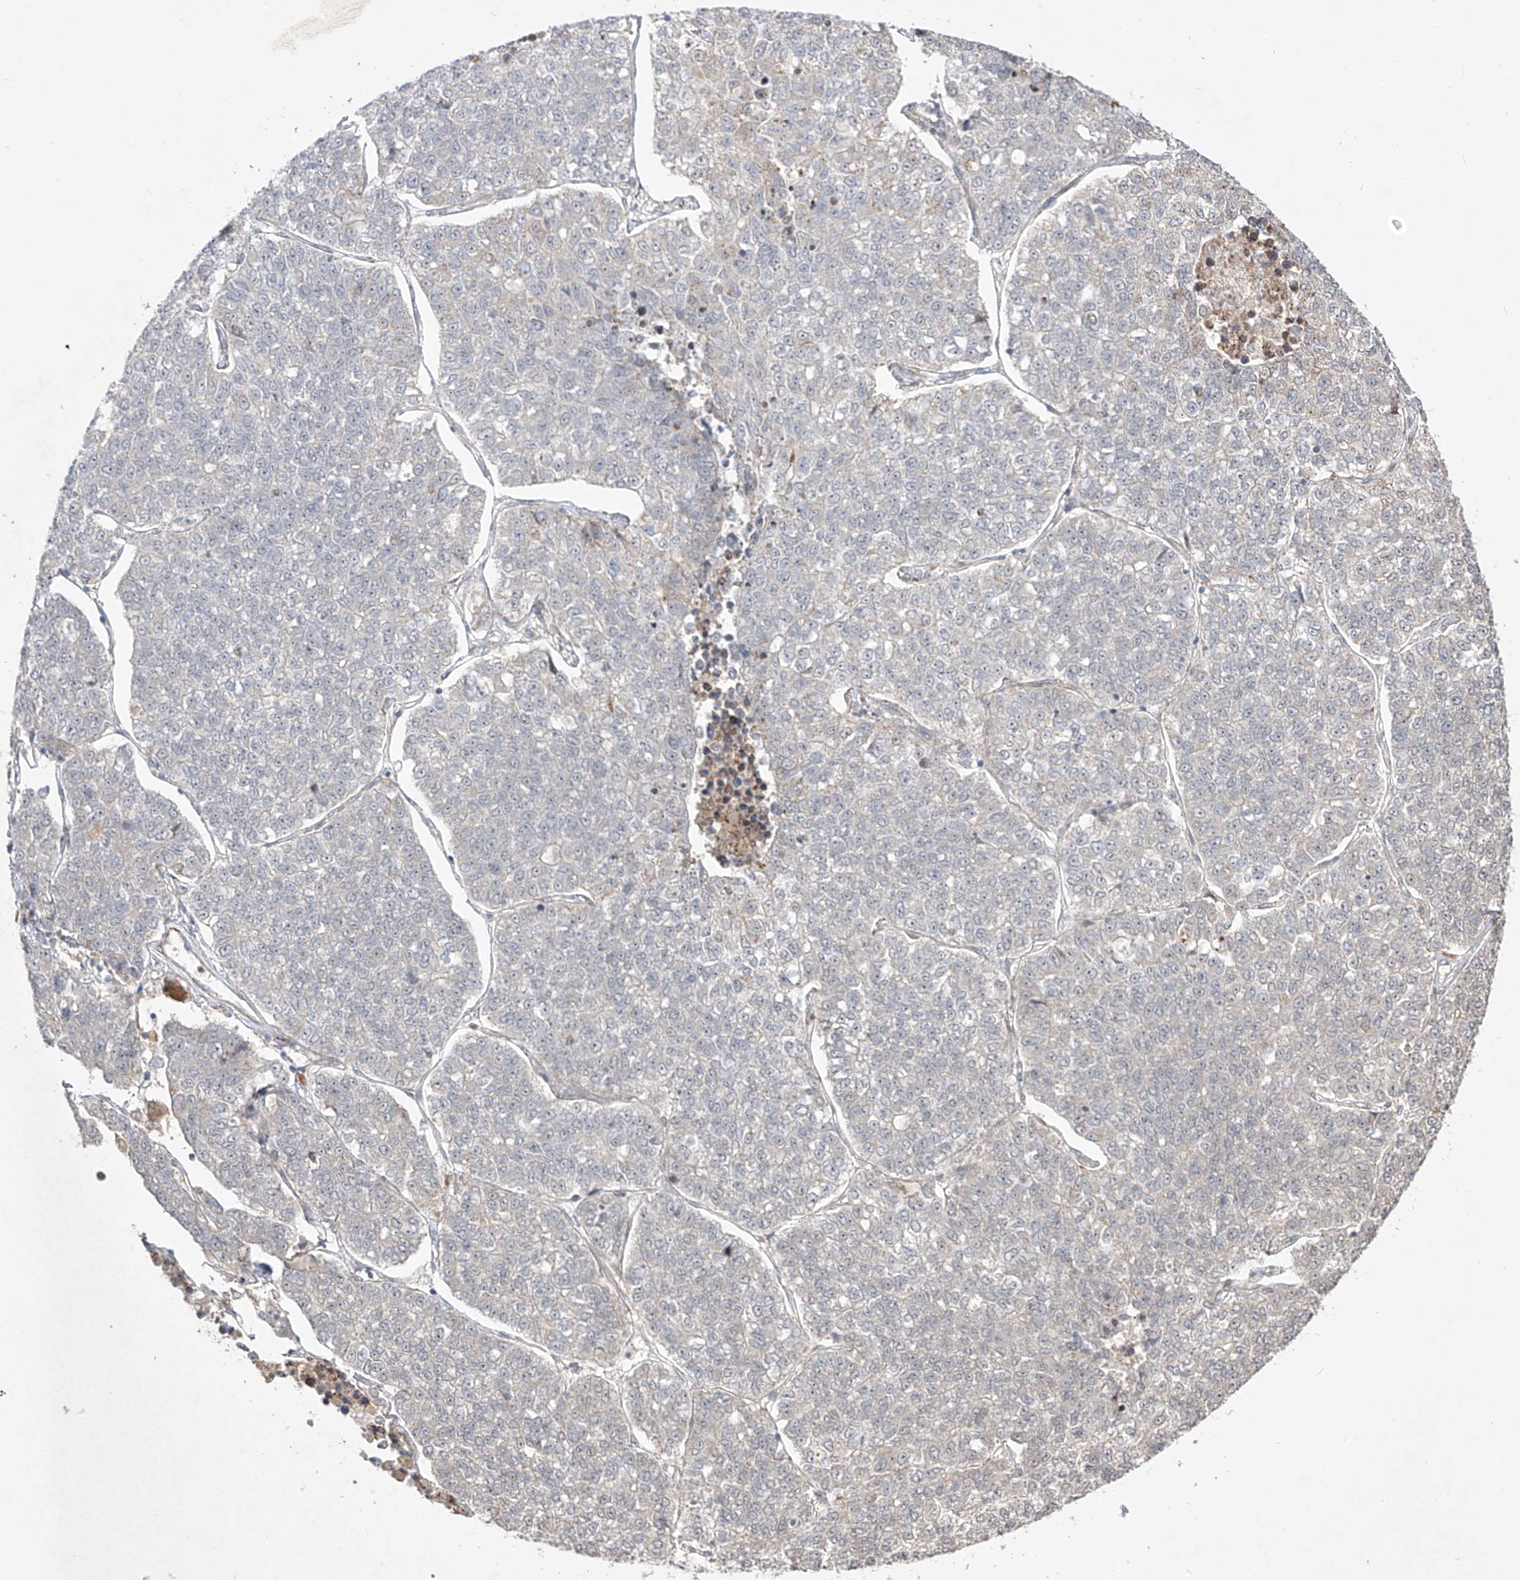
{"staining": {"intensity": "negative", "quantity": "none", "location": "none"}, "tissue": "lung cancer", "cell_type": "Tumor cells", "image_type": "cancer", "snomed": [{"axis": "morphology", "description": "Adenocarcinoma, NOS"}, {"axis": "topography", "description": "Lung"}], "caption": "Photomicrograph shows no protein positivity in tumor cells of lung cancer (adenocarcinoma) tissue. The staining is performed using DAB brown chromogen with nuclei counter-stained in using hematoxylin.", "gene": "KDM1B", "patient": {"sex": "male", "age": 49}}